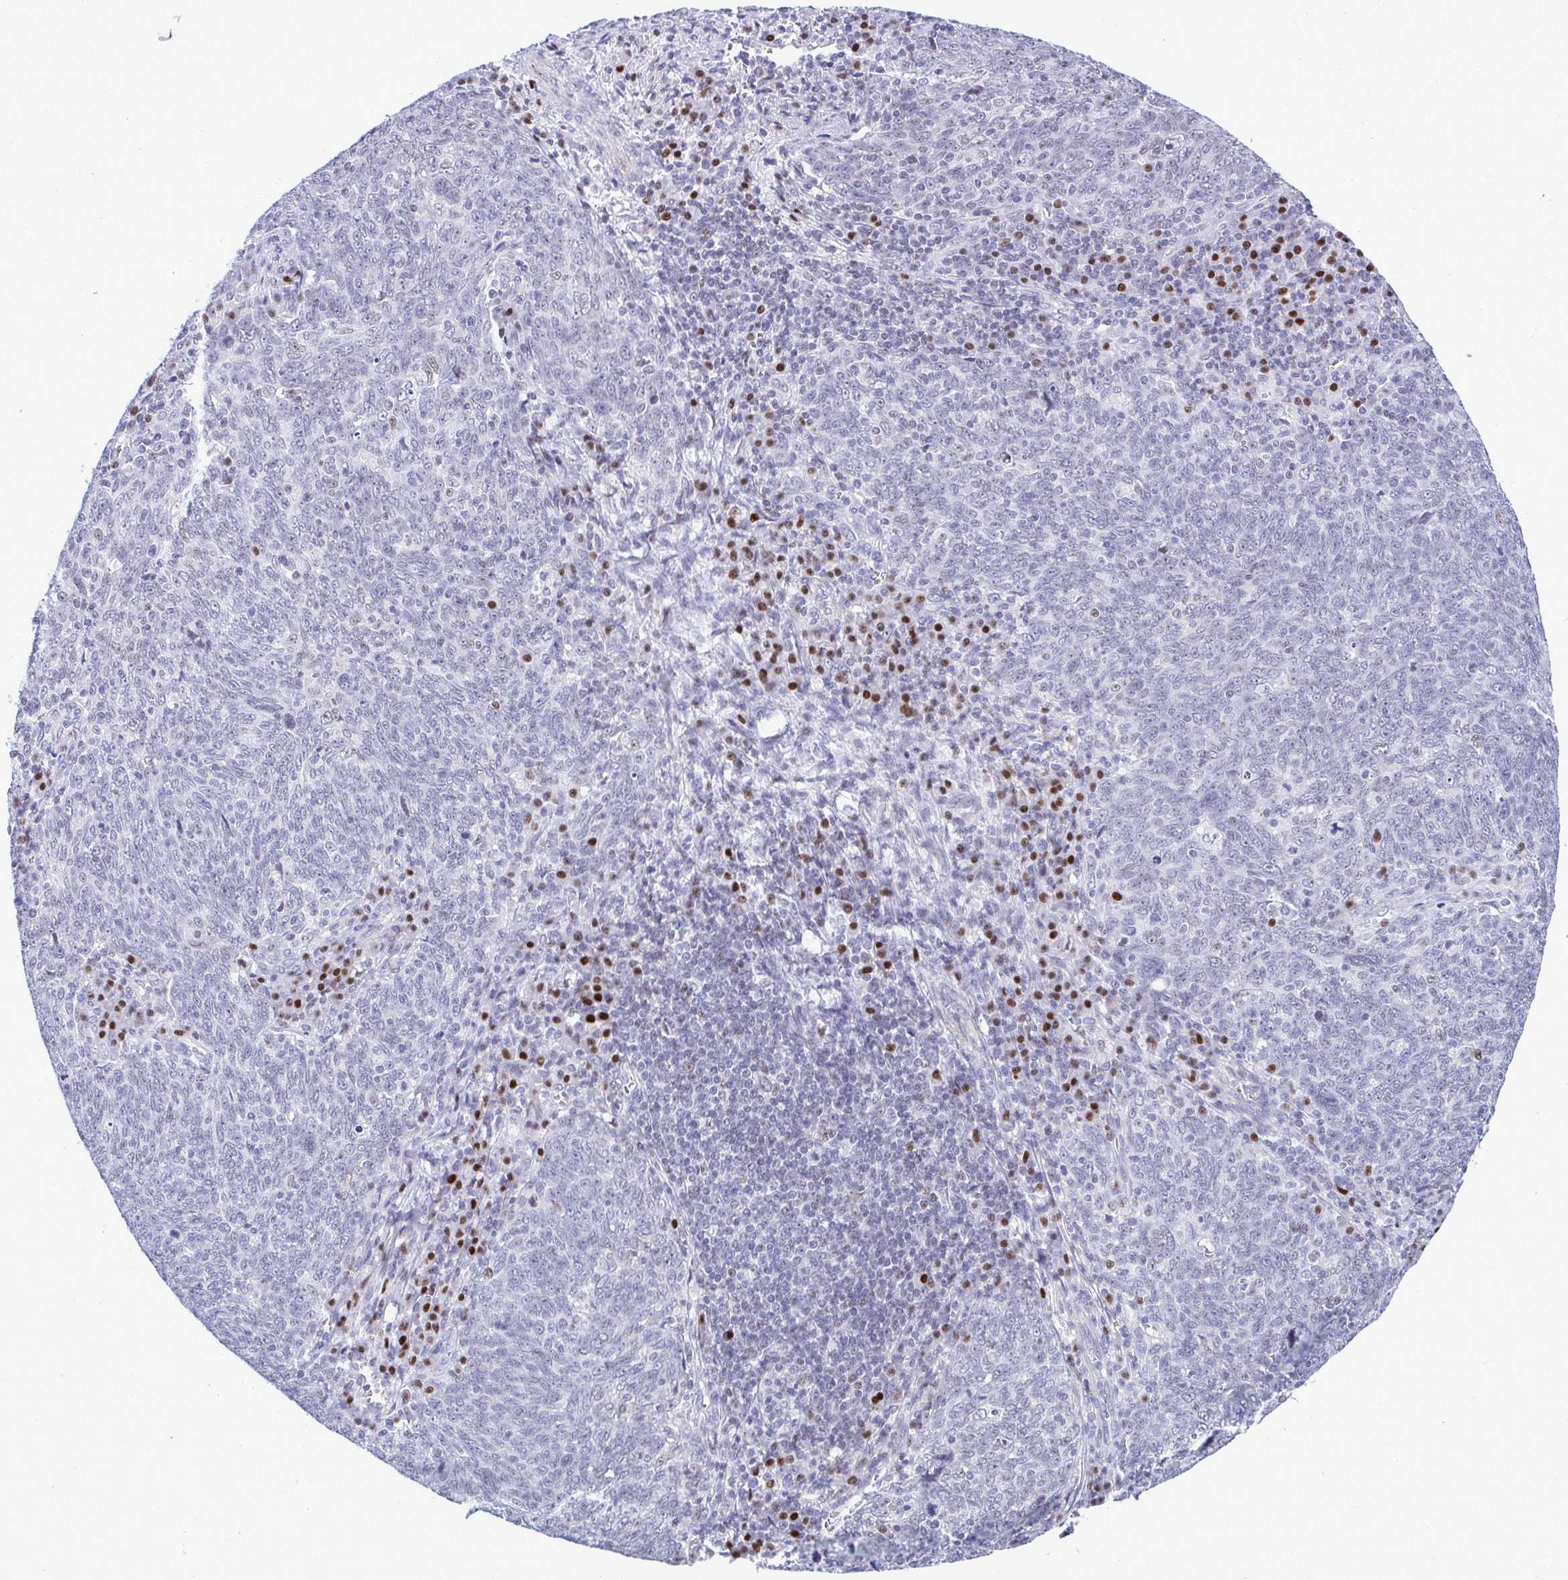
{"staining": {"intensity": "negative", "quantity": "none", "location": "none"}, "tissue": "lung cancer", "cell_type": "Tumor cells", "image_type": "cancer", "snomed": [{"axis": "morphology", "description": "Squamous cell carcinoma, NOS"}, {"axis": "topography", "description": "Lung"}], "caption": "DAB (3,3'-diaminobenzidine) immunohistochemical staining of squamous cell carcinoma (lung) exhibits no significant positivity in tumor cells.", "gene": "SLC25A51", "patient": {"sex": "female", "age": 72}}